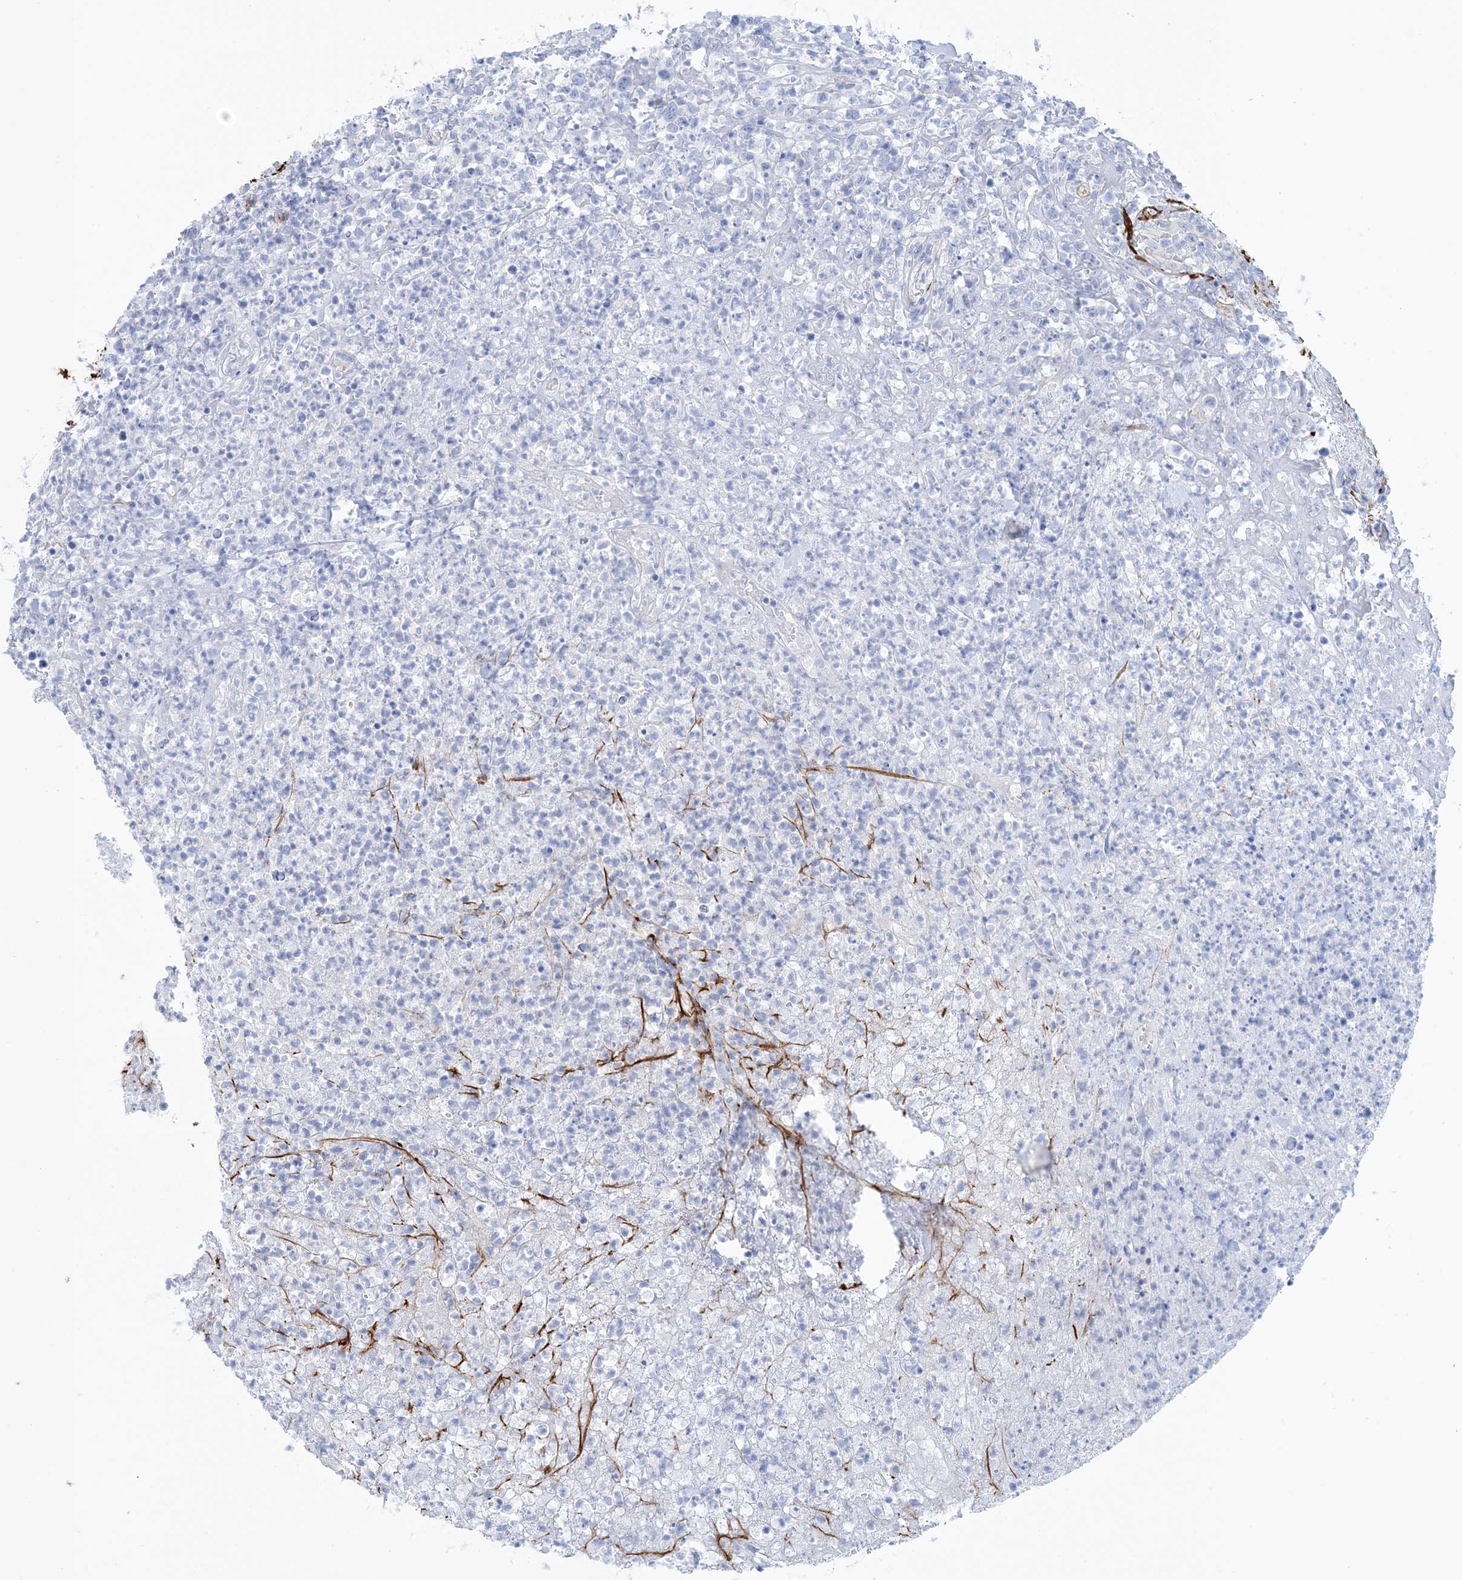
{"staining": {"intensity": "negative", "quantity": "none", "location": "none"}, "tissue": "lymphoma", "cell_type": "Tumor cells", "image_type": "cancer", "snomed": [{"axis": "morphology", "description": "Malignant lymphoma, non-Hodgkin's type, High grade"}, {"axis": "topography", "description": "Colon"}], "caption": "This micrograph is of malignant lymphoma, non-Hodgkin's type (high-grade) stained with immunohistochemistry to label a protein in brown with the nuclei are counter-stained blue. There is no positivity in tumor cells. The staining is performed using DAB (3,3'-diaminobenzidine) brown chromogen with nuclei counter-stained in using hematoxylin.", "gene": "SHANK1", "patient": {"sex": "female", "age": 53}}